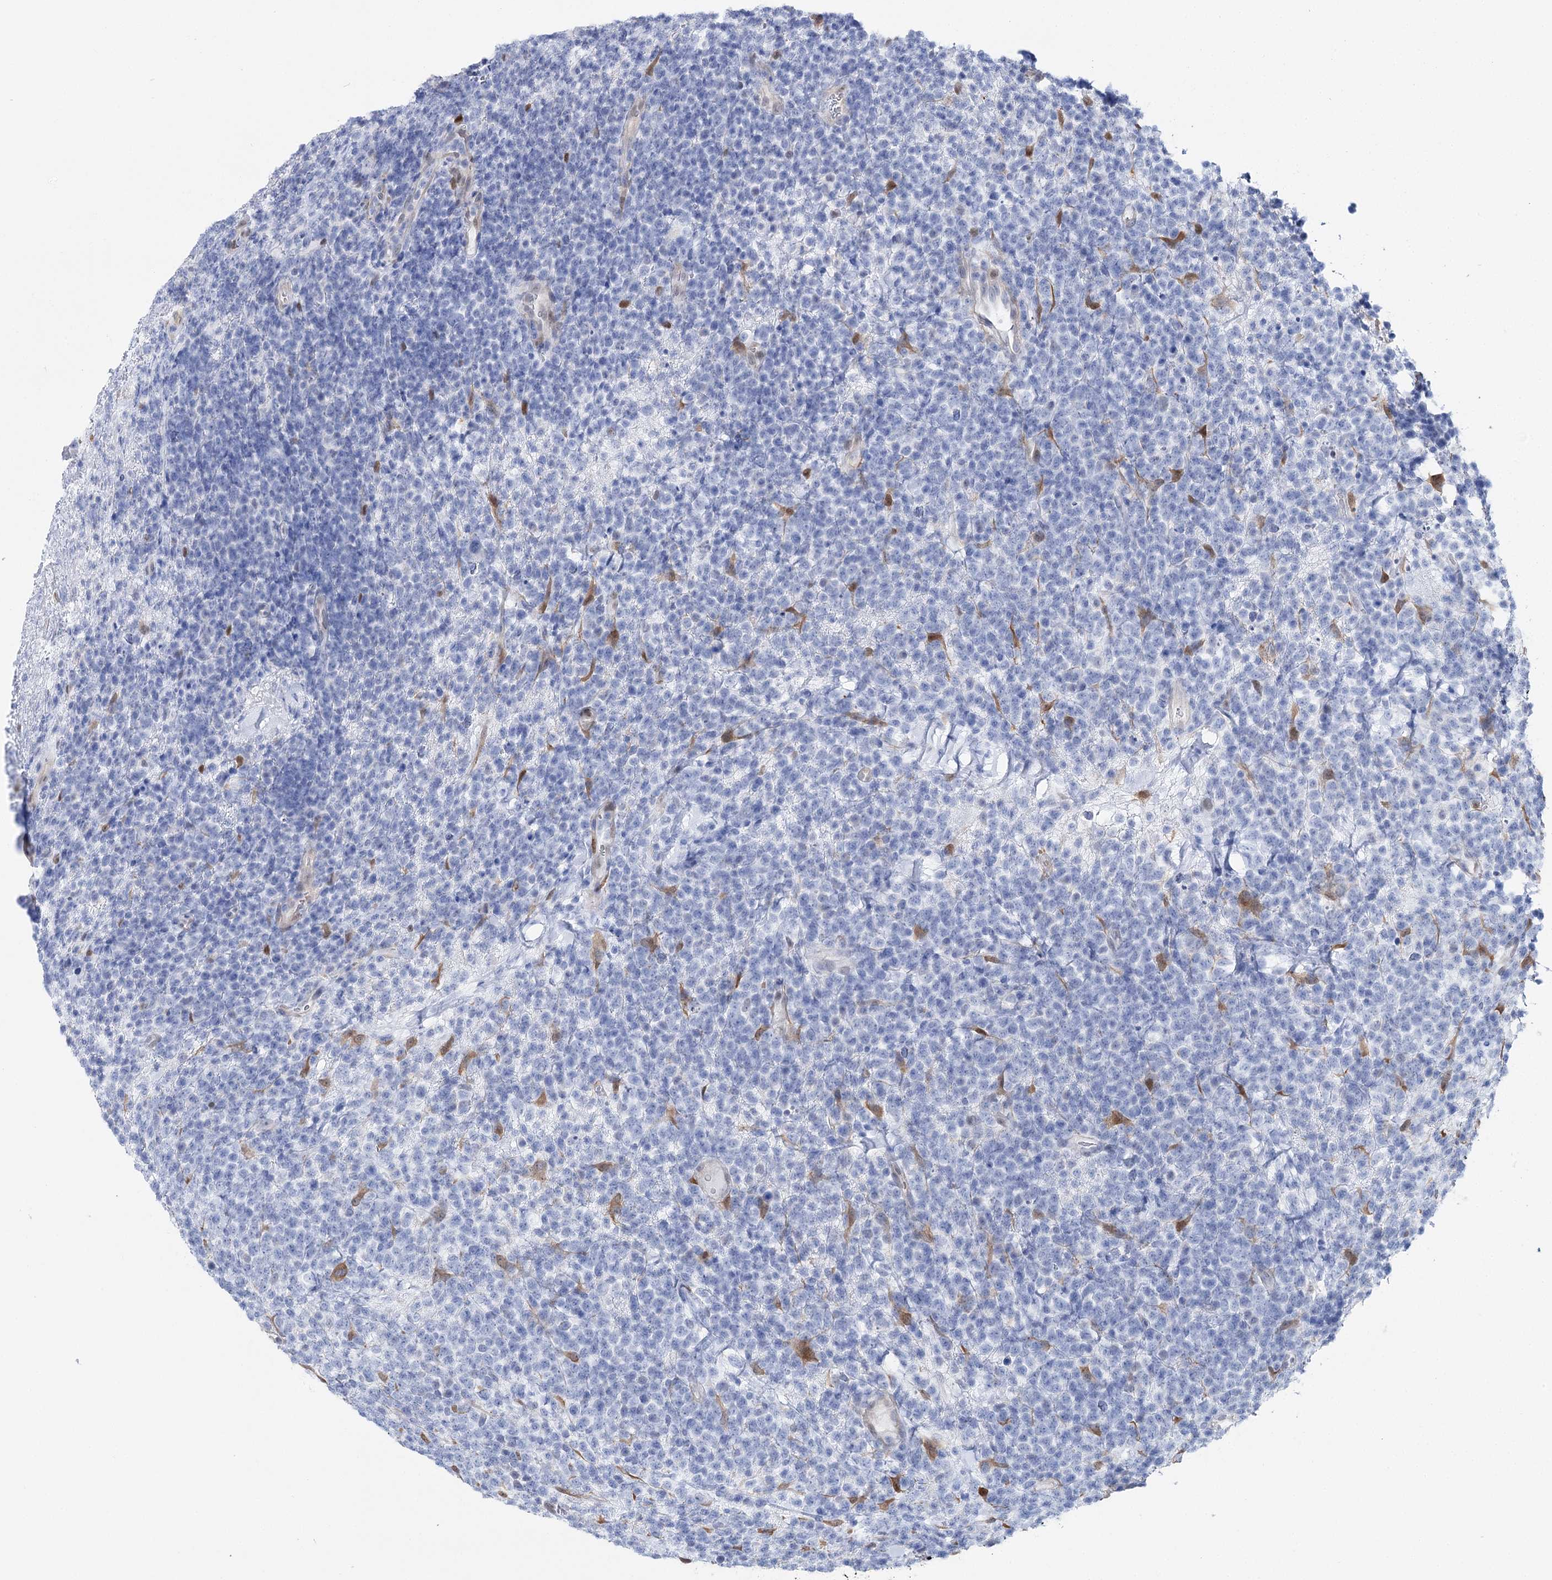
{"staining": {"intensity": "negative", "quantity": "none", "location": "none"}, "tissue": "lymphoma", "cell_type": "Tumor cells", "image_type": "cancer", "snomed": [{"axis": "morphology", "description": "Malignant lymphoma, non-Hodgkin's type, High grade"}, {"axis": "topography", "description": "Colon"}], "caption": "This is an IHC image of human high-grade malignant lymphoma, non-Hodgkin's type. There is no positivity in tumor cells.", "gene": "UGDH", "patient": {"sex": "female", "age": 53}}